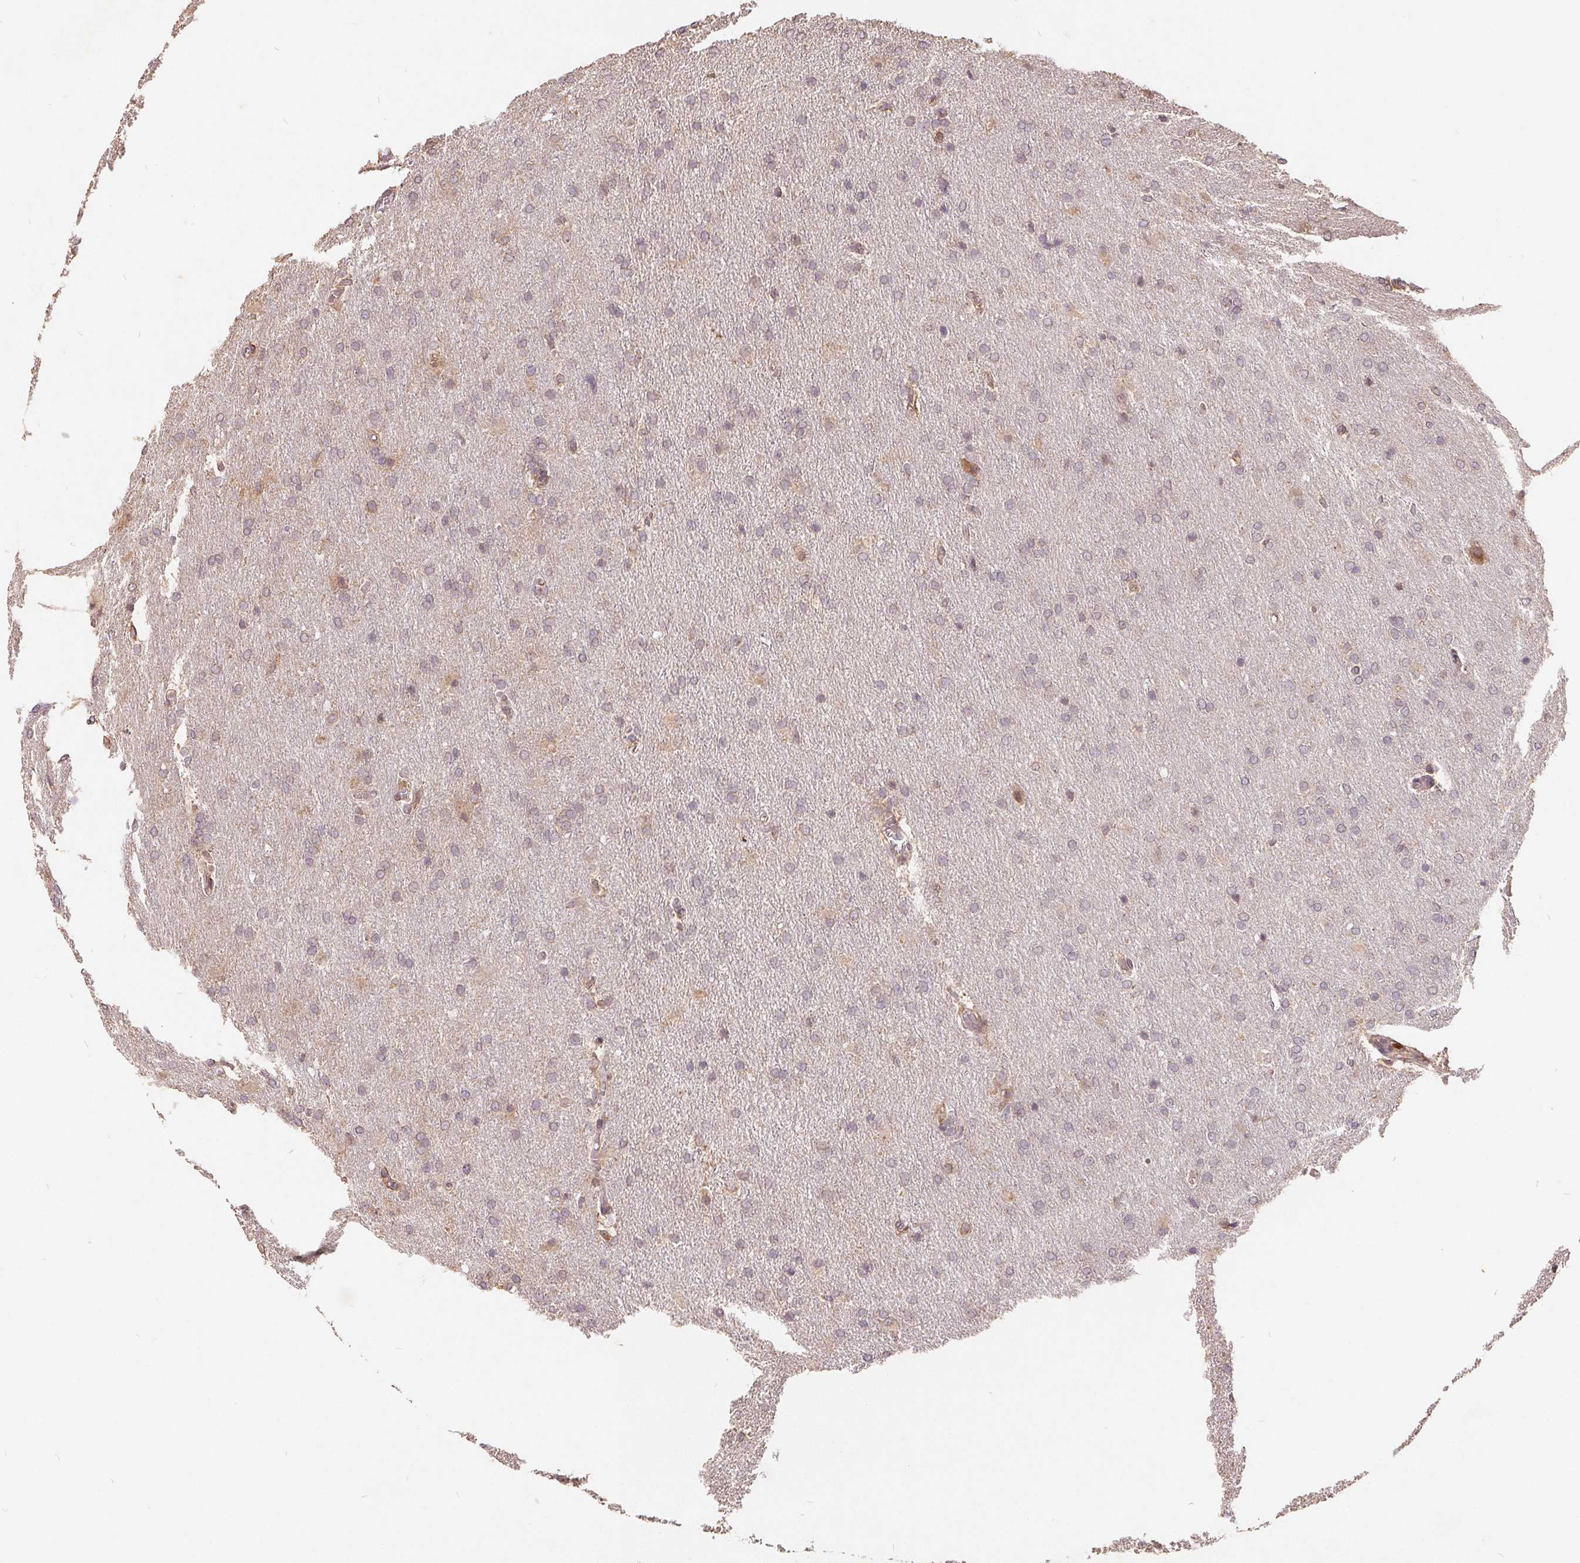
{"staining": {"intensity": "weak", "quantity": "<25%", "location": "cytoplasmic/membranous"}, "tissue": "glioma", "cell_type": "Tumor cells", "image_type": "cancer", "snomed": [{"axis": "morphology", "description": "Glioma, malignant, High grade"}, {"axis": "topography", "description": "Brain"}], "caption": "Malignant high-grade glioma was stained to show a protein in brown. There is no significant expression in tumor cells.", "gene": "CDIPT", "patient": {"sex": "male", "age": 68}}